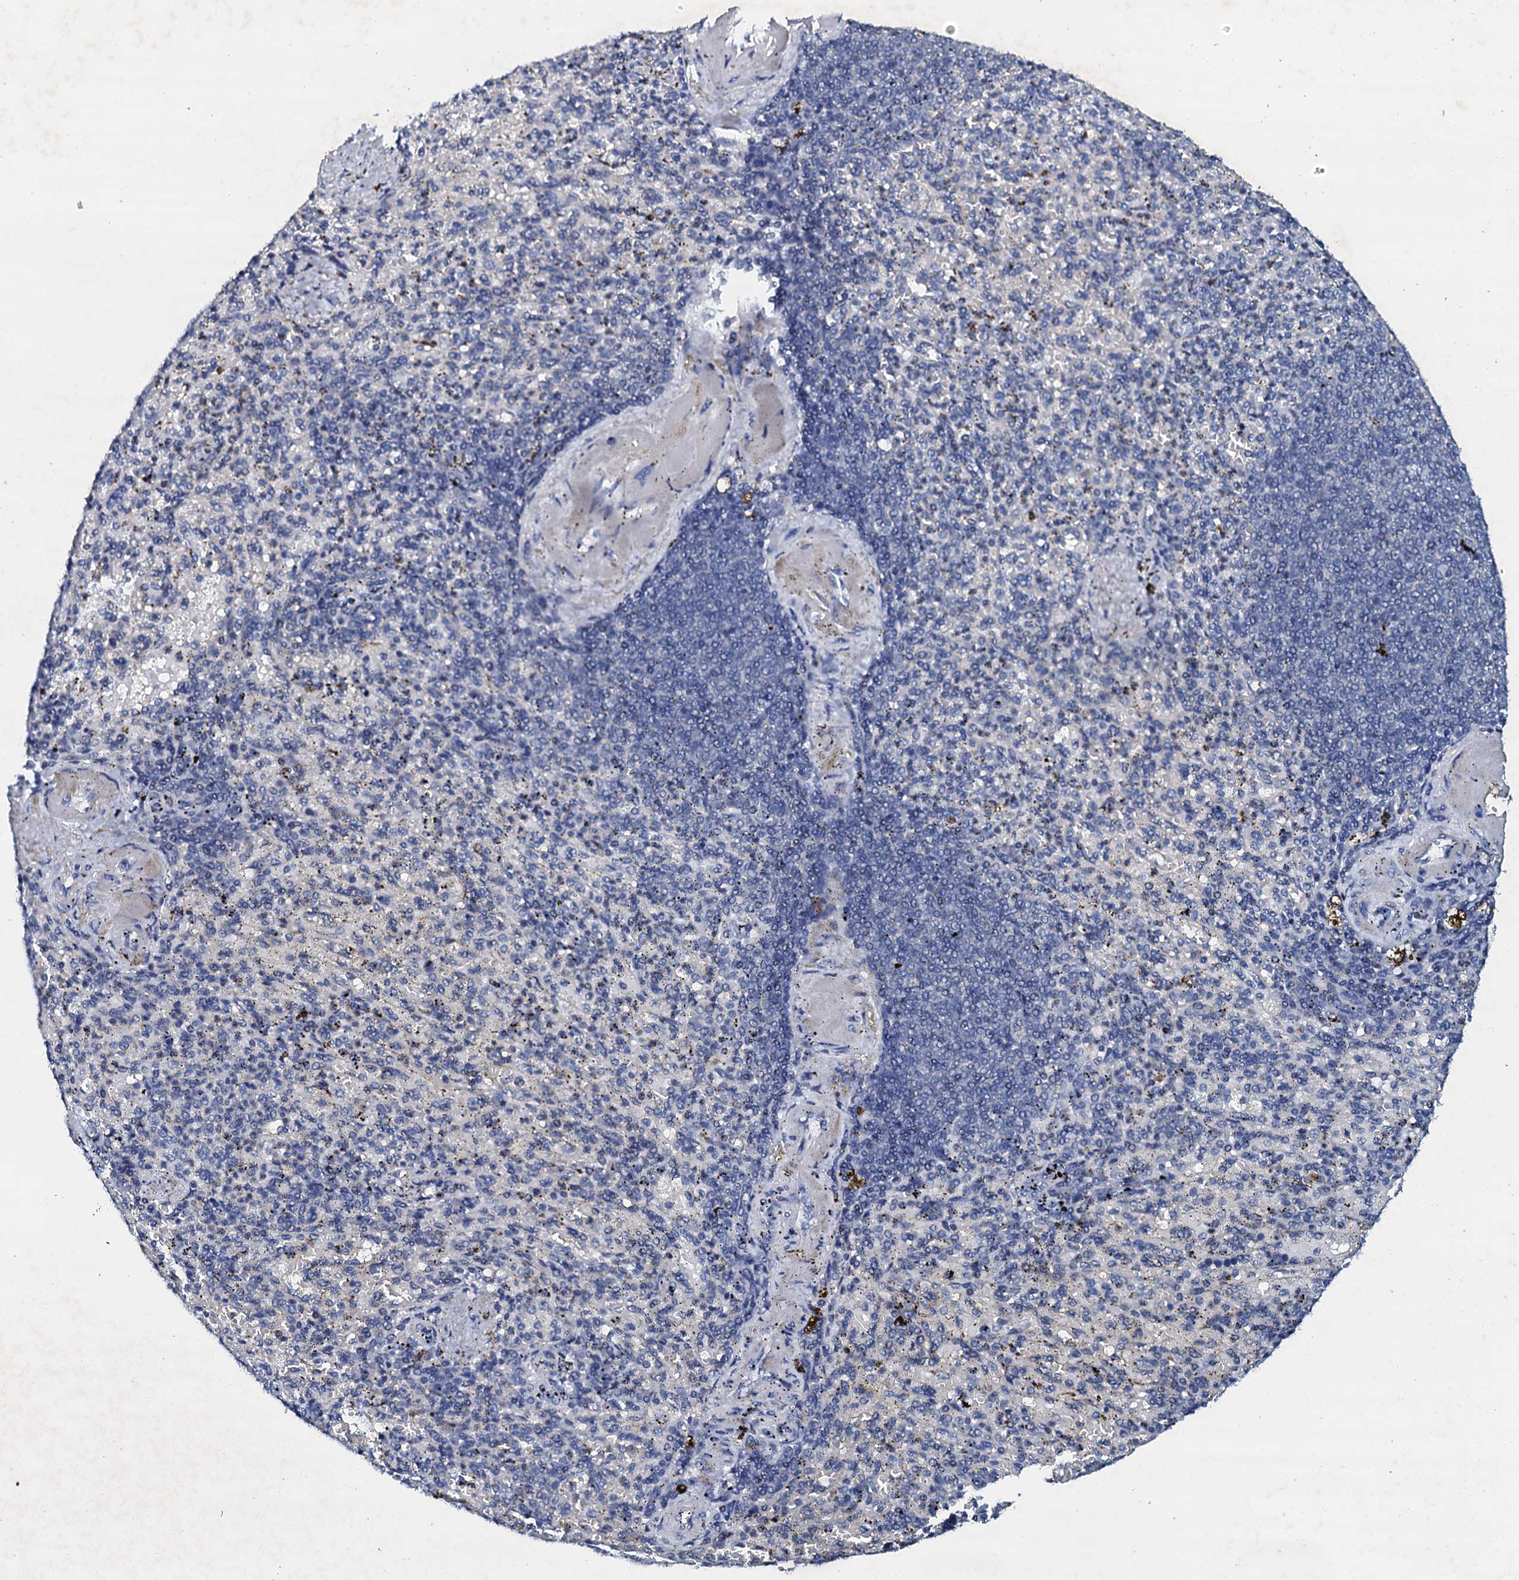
{"staining": {"intensity": "negative", "quantity": "none", "location": "none"}, "tissue": "spleen", "cell_type": "Cells in red pulp", "image_type": "normal", "snomed": [{"axis": "morphology", "description": "Normal tissue, NOS"}, {"axis": "topography", "description": "Spleen"}], "caption": "Photomicrograph shows no significant protein expression in cells in red pulp of unremarkable spleen.", "gene": "SLC37A4", "patient": {"sex": "female", "age": 74}}